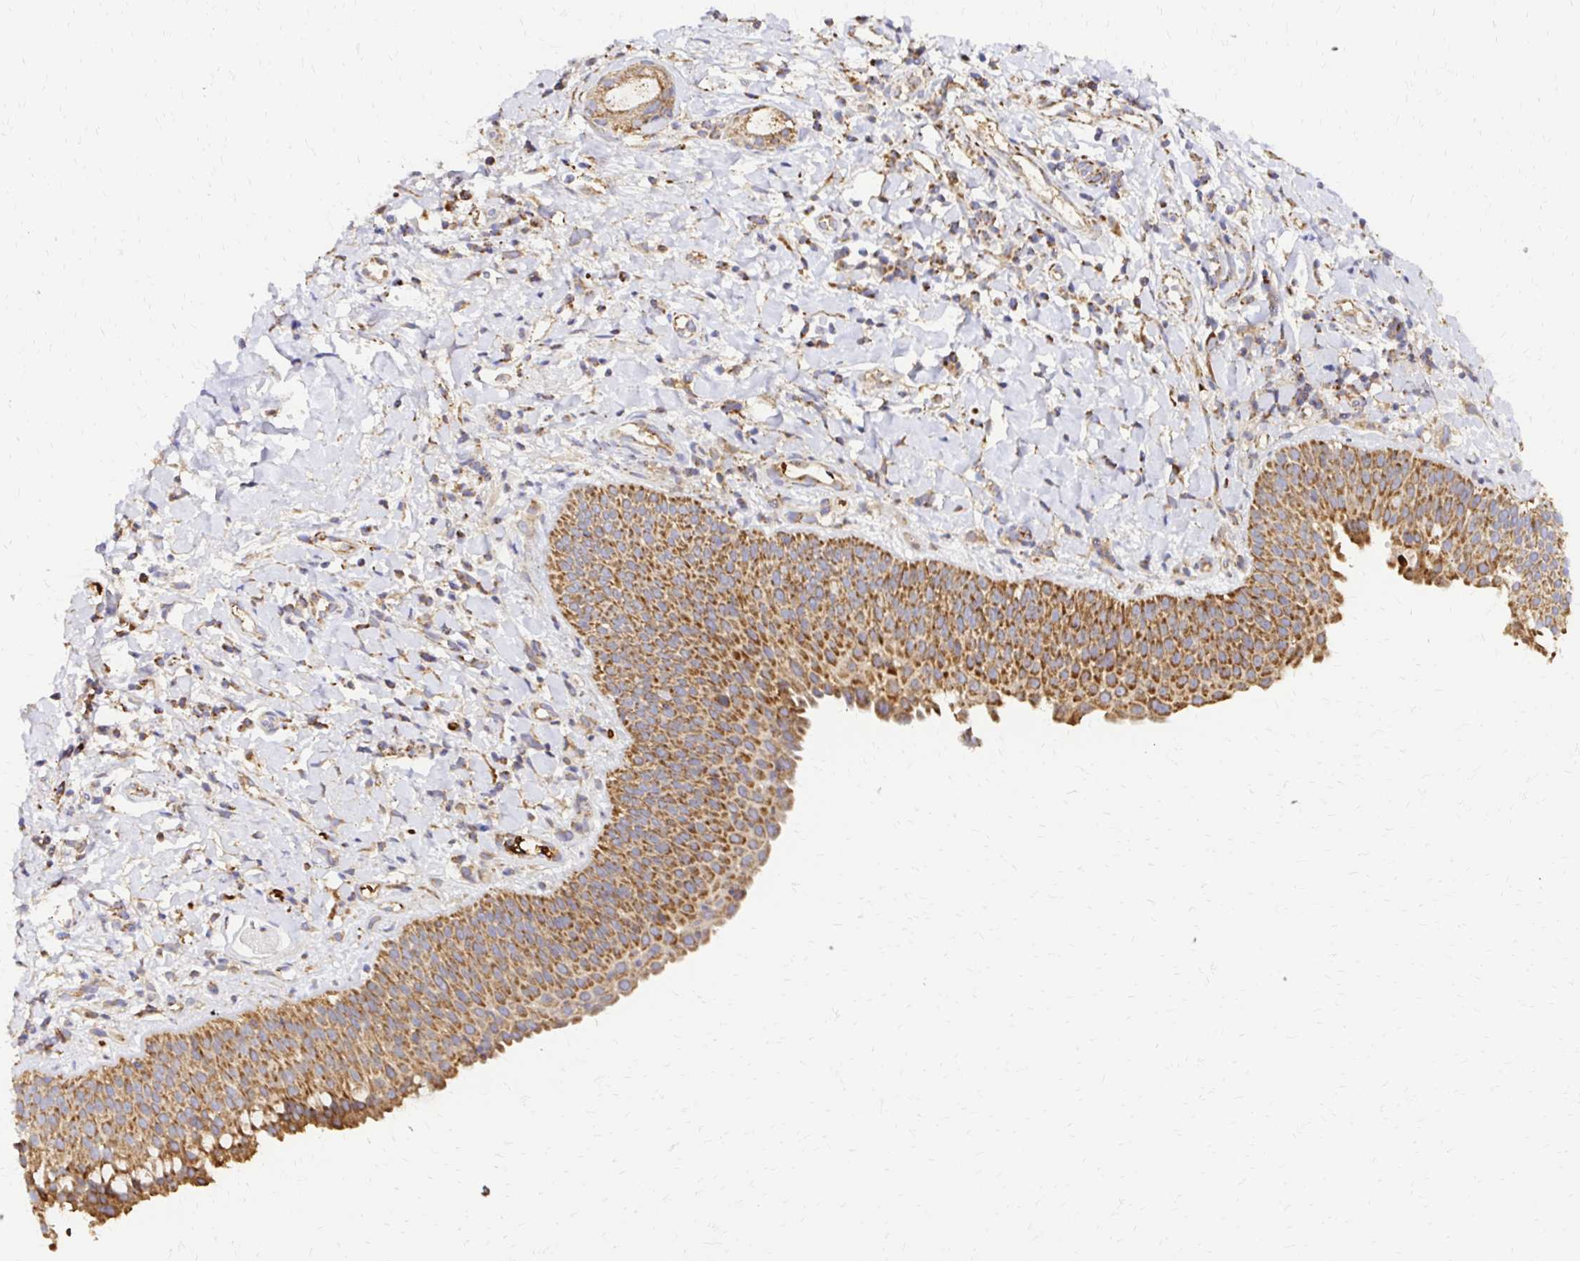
{"staining": {"intensity": "moderate", "quantity": ">75%", "location": "cytoplasmic/membranous"}, "tissue": "nasopharynx", "cell_type": "Respiratory epithelial cells", "image_type": "normal", "snomed": [{"axis": "morphology", "description": "Normal tissue, NOS"}, {"axis": "morphology", "description": "Inflammation, NOS"}, {"axis": "topography", "description": "Nasopharynx"}], "caption": "Protein expression analysis of benign human nasopharynx reveals moderate cytoplasmic/membranous positivity in about >75% of respiratory epithelial cells.", "gene": "MRPL13", "patient": {"sex": "male", "age": 54}}